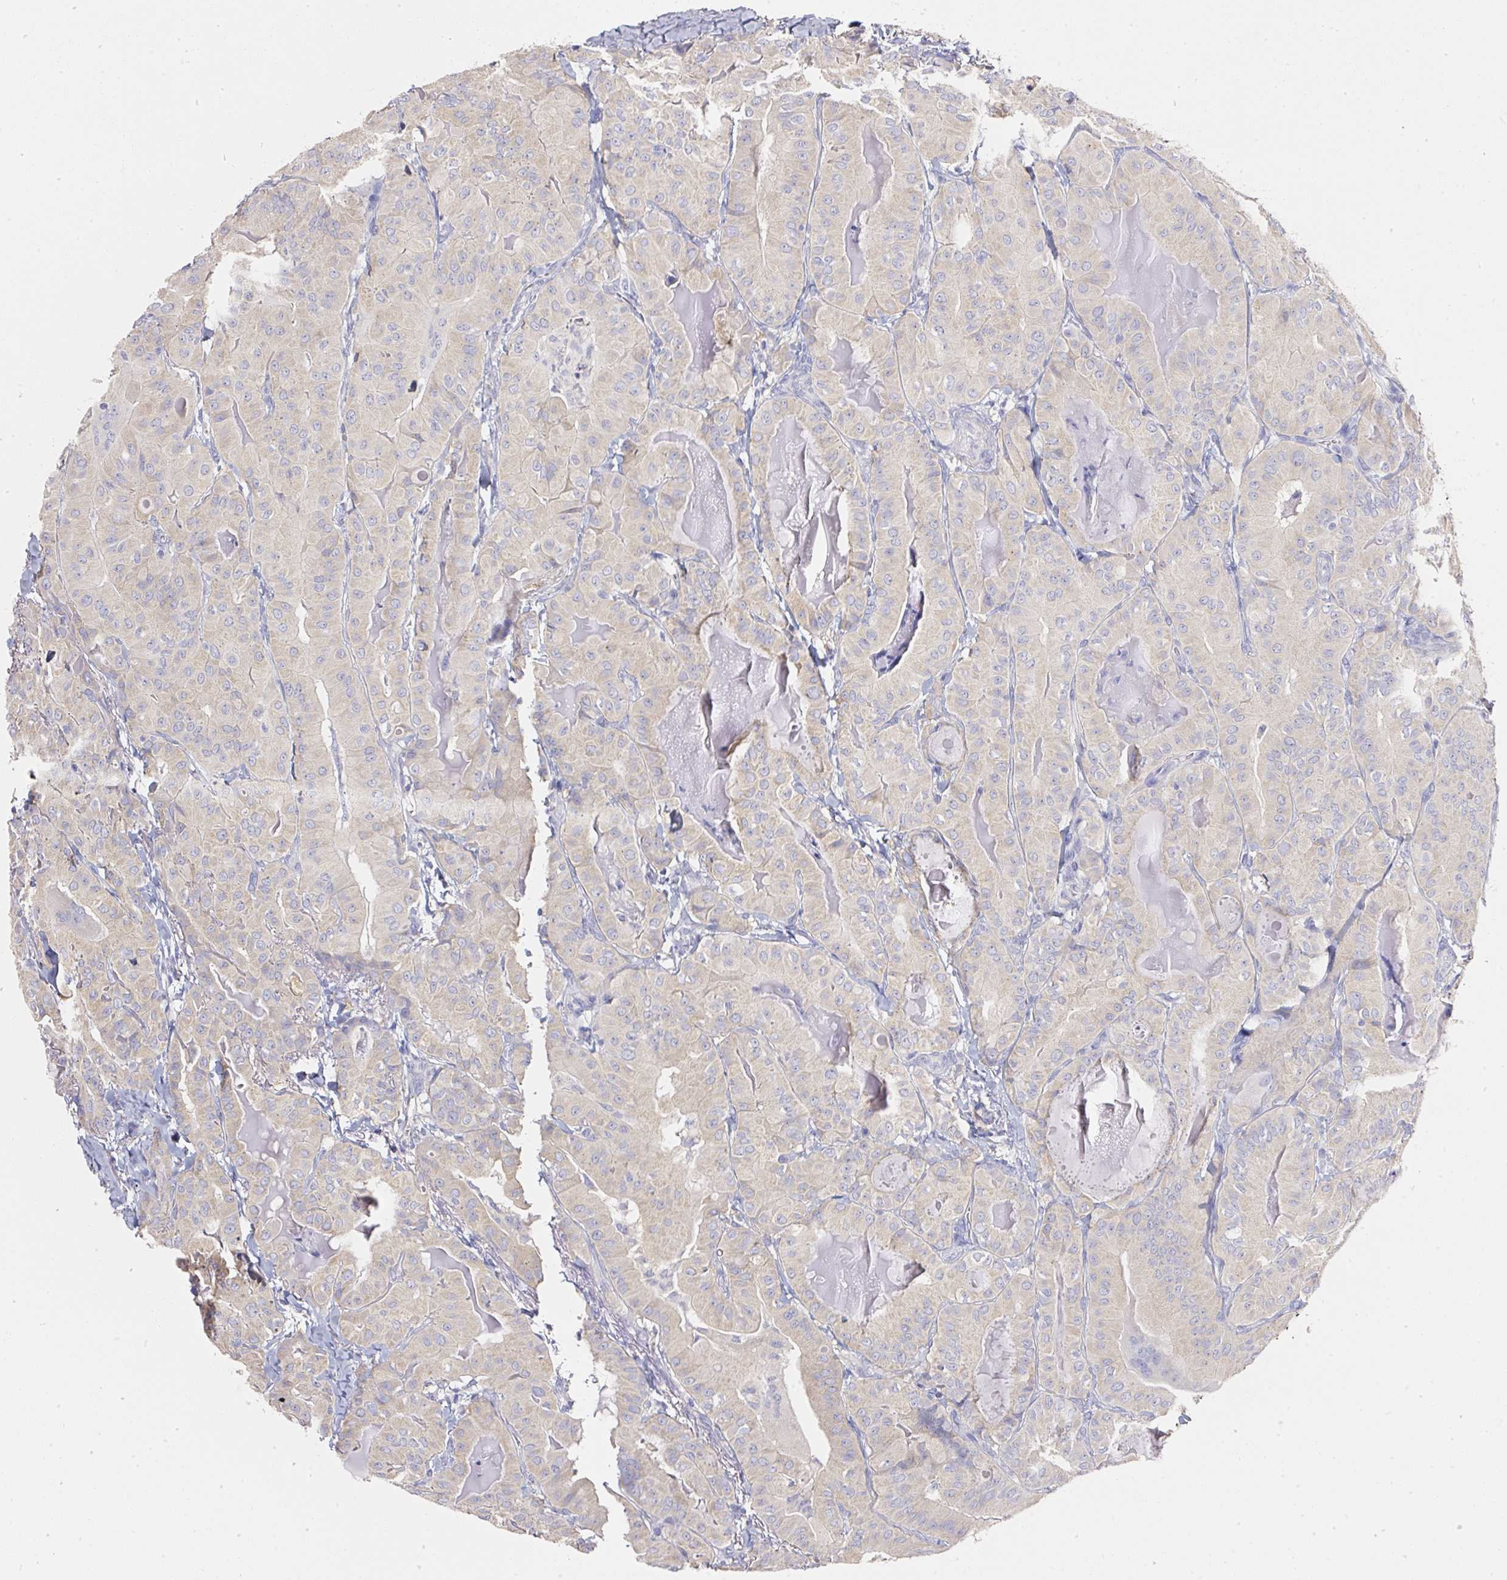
{"staining": {"intensity": "weak", "quantity": "<25%", "location": "cytoplasmic/membranous"}, "tissue": "thyroid cancer", "cell_type": "Tumor cells", "image_type": "cancer", "snomed": [{"axis": "morphology", "description": "Papillary adenocarcinoma, NOS"}, {"axis": "topography", "description": "Thyroid gland"}], "caption": "Thyroid cancer was stained to show a protein in brown. There is no significant expression in tumor cells. (Brightfield microscopy of DAB (3,3'-diaminobenzidine) immunohistochemistry (IHC) at high magnification).", "gene": "PDXDC1", "patient": {"sex": "female", "age": 68}}